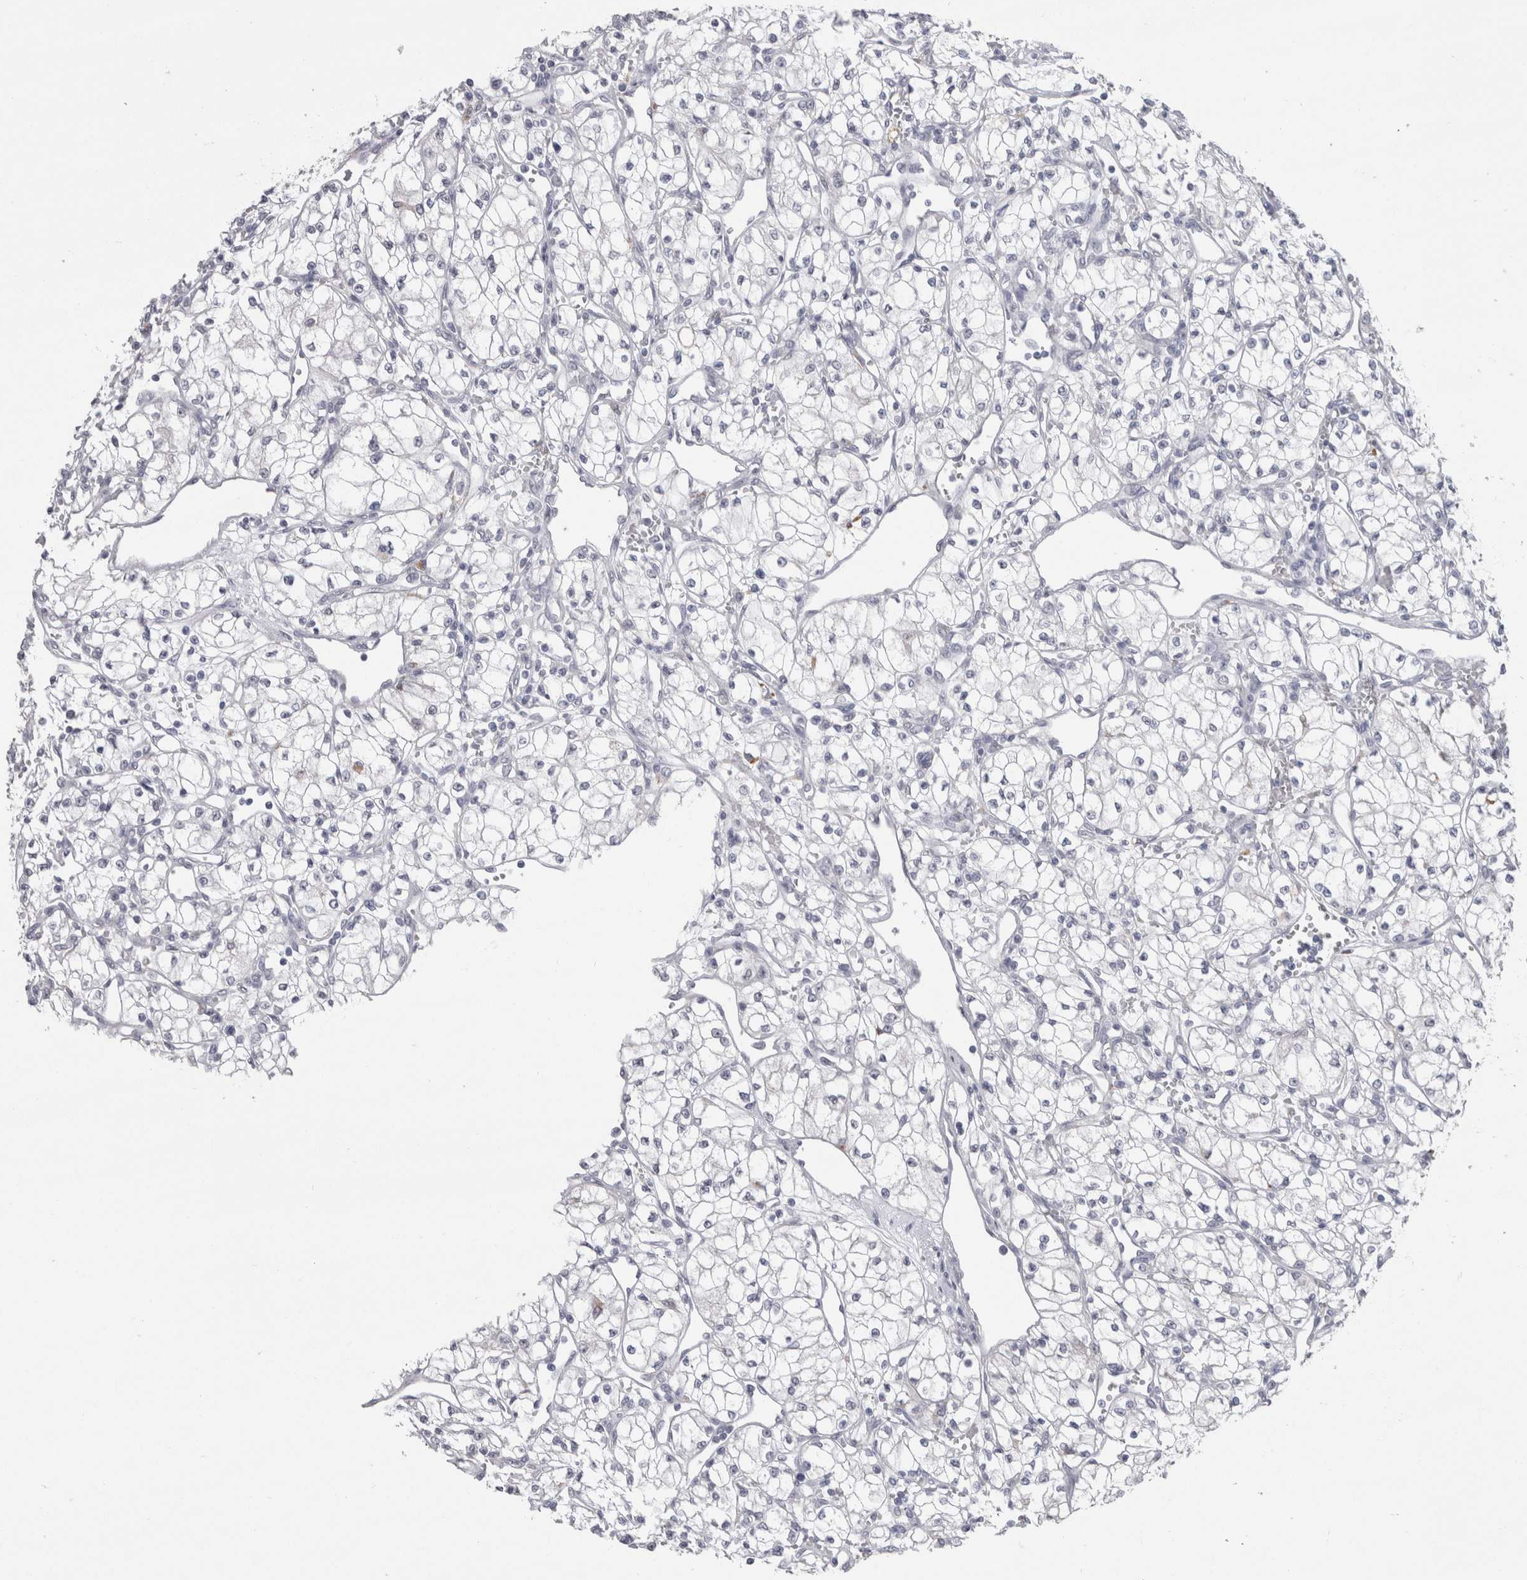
{"staining": {"intensity": "negative", "quantity": "none", "location": "none"}, "tissue": "renal cancer", "cell_type": "Tumor cells", "image_type": "cancer", "snomed": [{"axis": "morphology", "description": "Normal tissue, NOS"}, {"axis": "morphology", "description": "Adenocarcinoma, NOS"}, {"axis": "topography", "description": "Kidney"}], "caption": "This photomicrograph is of adenocarcinoma (renal) stained with immunohistochemistry (IHC) to label a protein in brown with the nuclei are counter-stained blue. There is no staining in tumor cells.", "gene": "CDH17", "patient": {"sex": "male", "age": 59}}